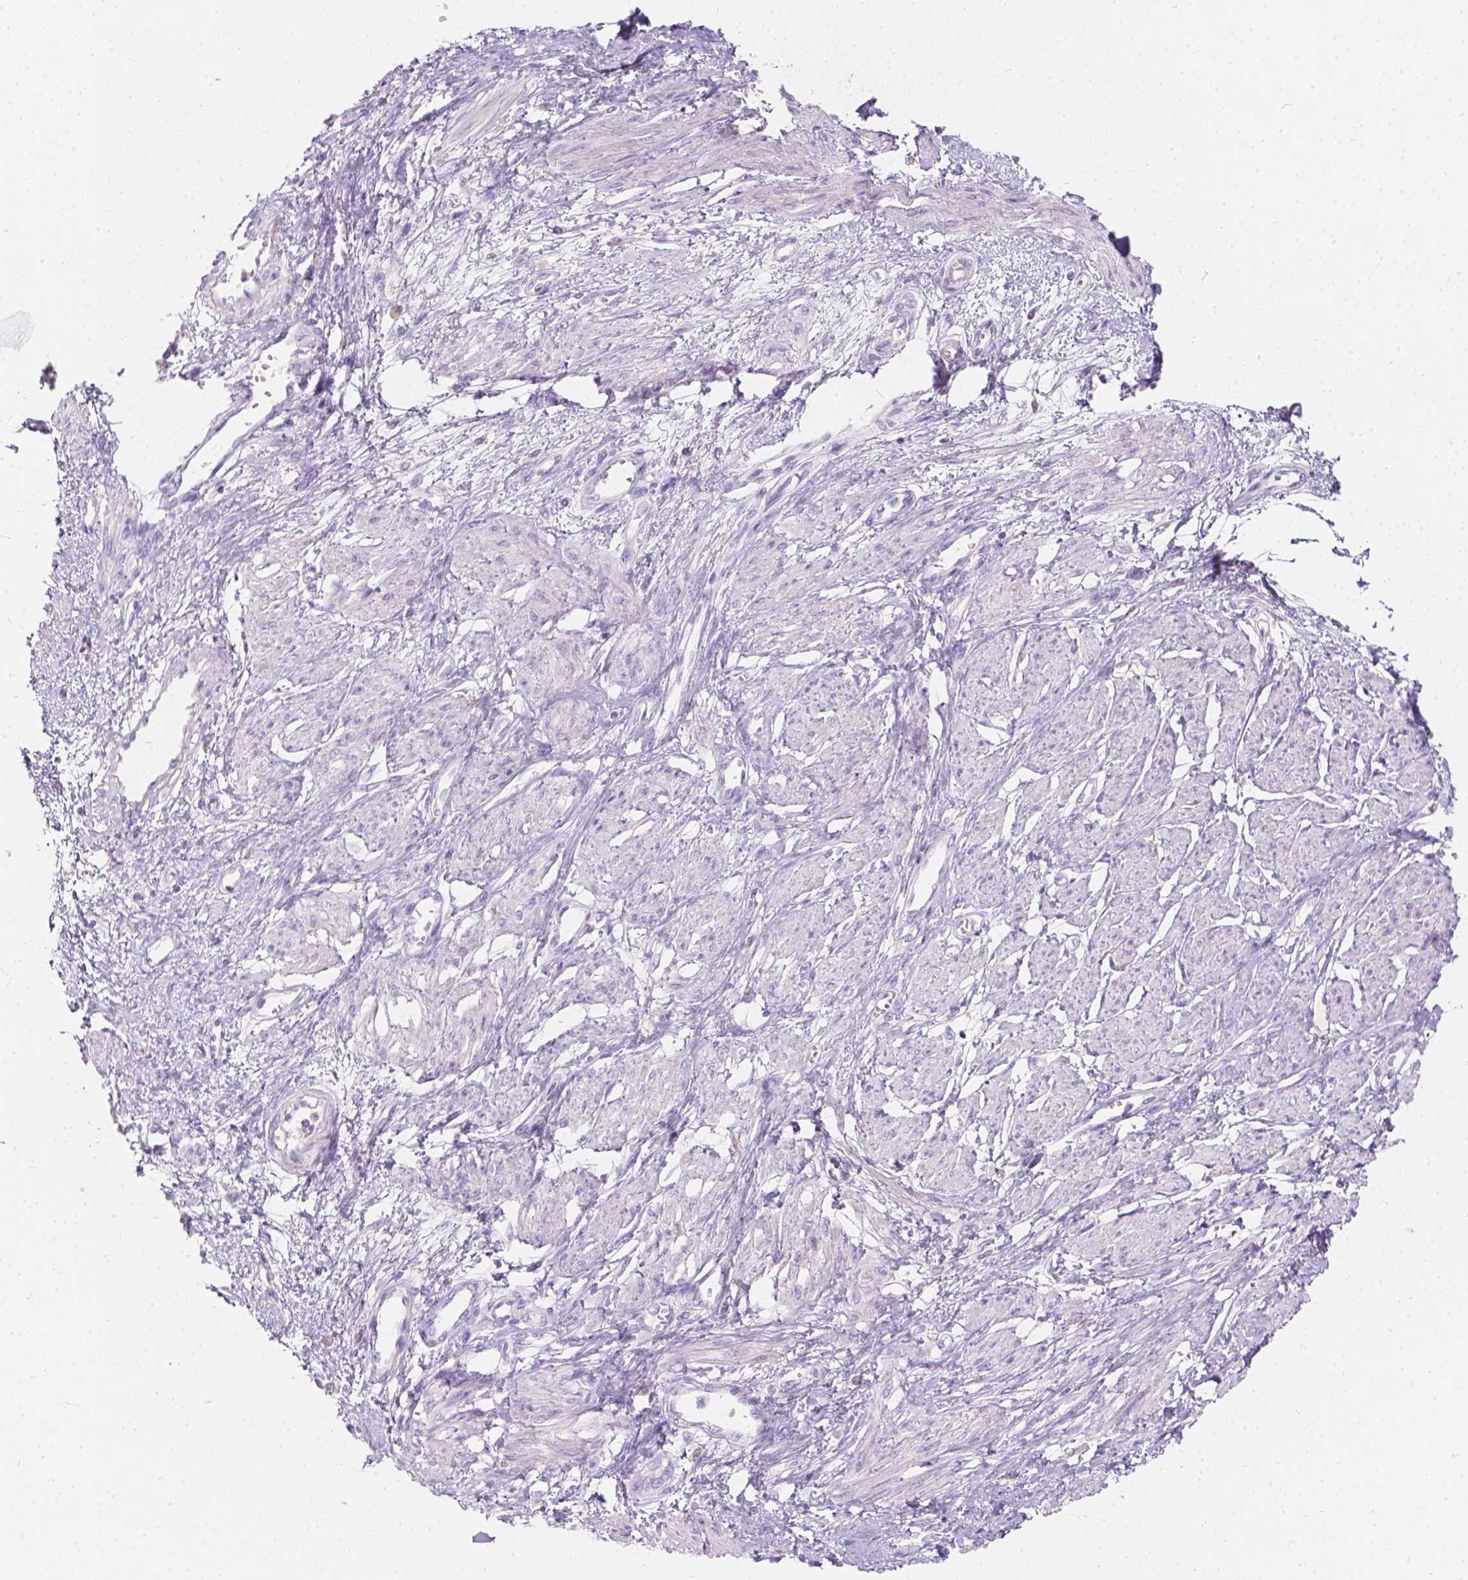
{"staining": {"intensity": "negative", "quantity": "none", "location": "none"}, "tissue": "smooth muscle", "cell_type": "Smooth muscle cells", "image_type": "normal", "snomed": [{"axis": "morphology", "description": "Normal tissue, NOS"}, {"axis": "topography", "description": "Smooth muscle"}, {"axis": "topography", "description": "Uterus"}], "caption": "Image shows no significant protein positivity in smooth muscle cells of benign smooth muscle. (DAB (3,3'-diaminobenzidine) immunohistochemistry with hematoxylin counter stain).", "gene": "GAL3ST2", "patient": {"sex": "female", "age": 39}}